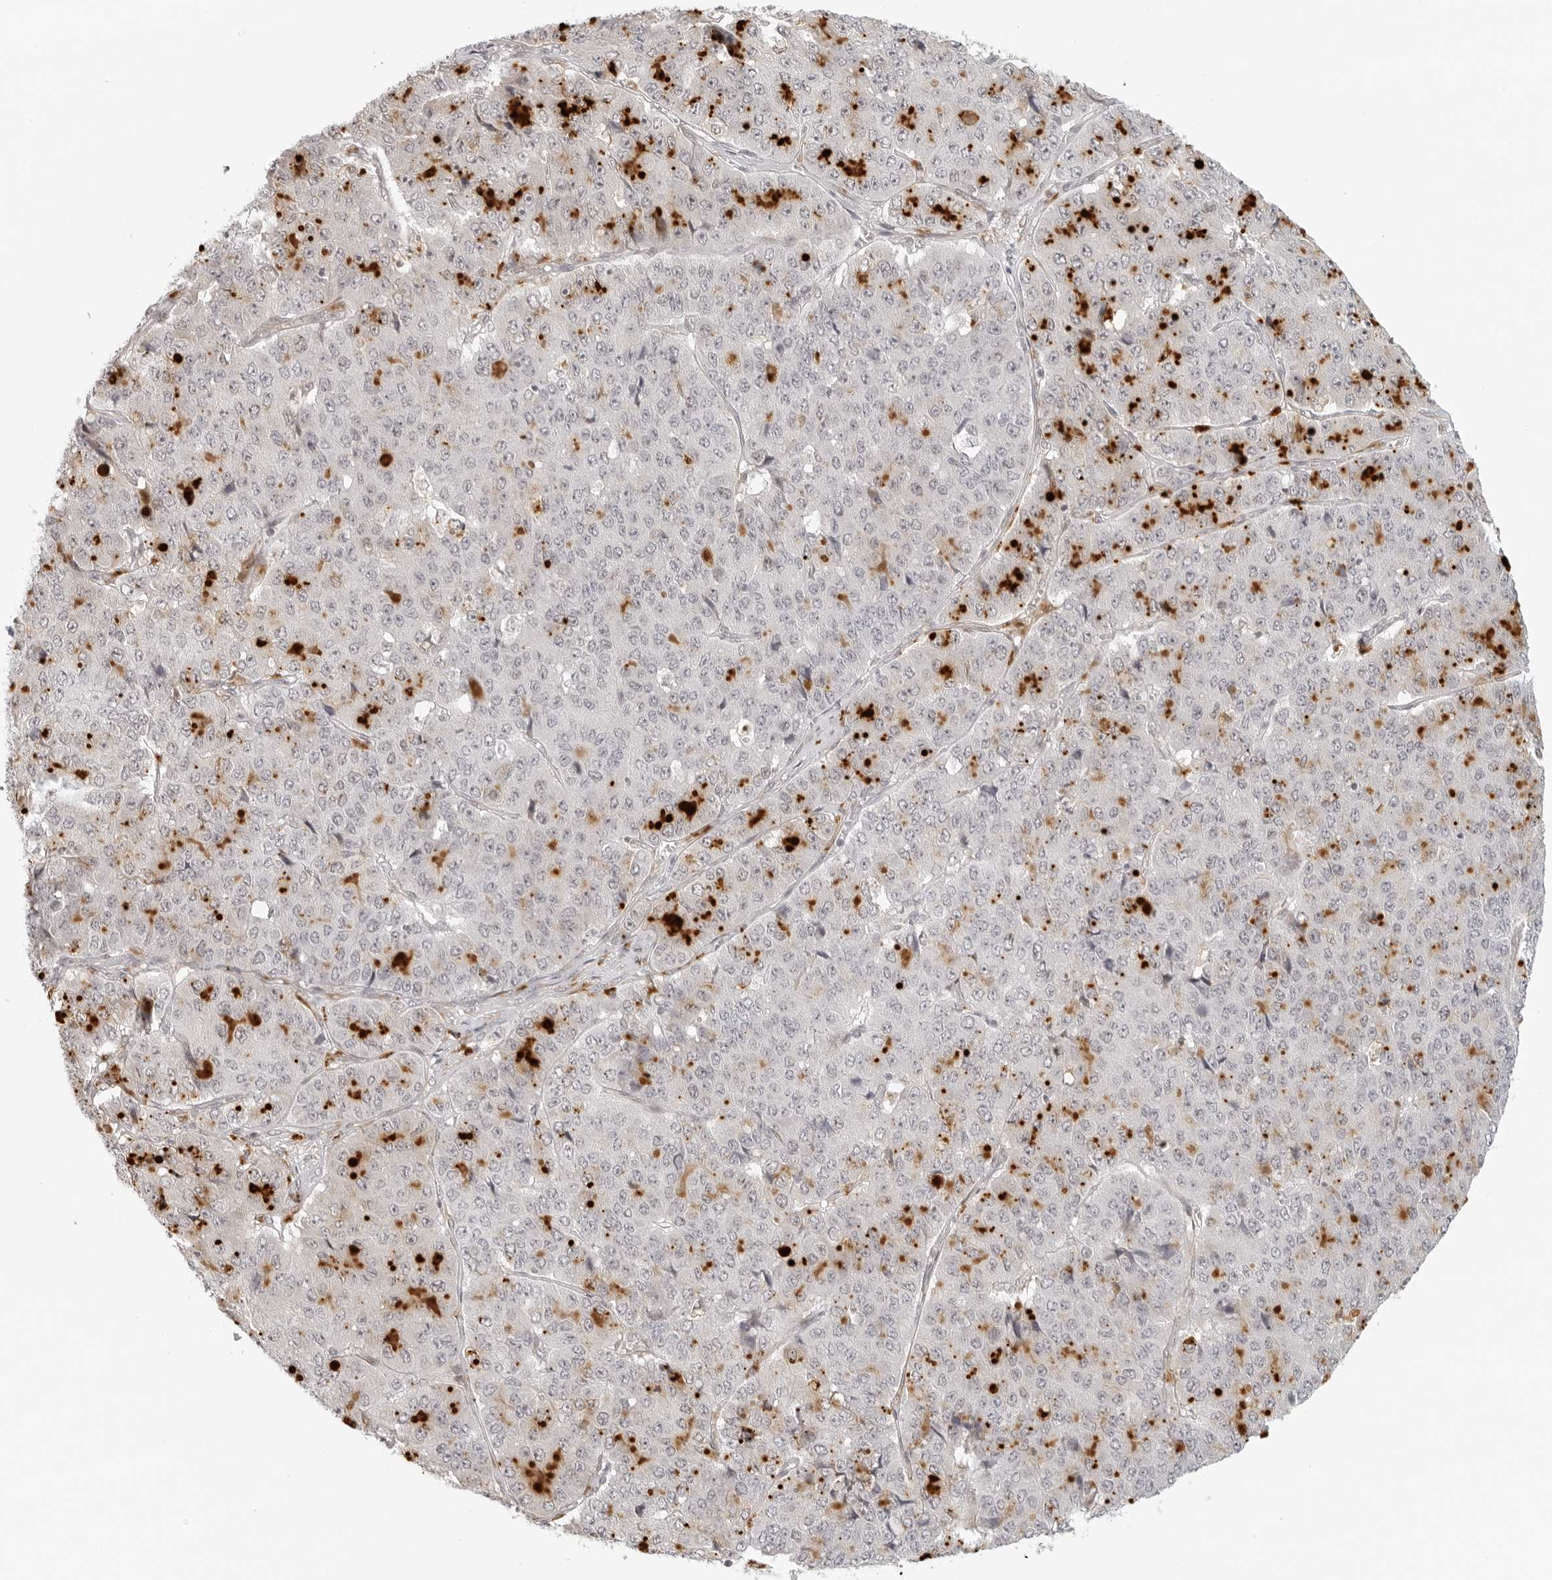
{"staining": {"intensity": "negative", "quantity": "none", "location": "none"}, "tissue": "pancreatic cancer", "cell_type": "Tumor cells", "image_type": "cancer", "snomed": [{"axis": "morphology", "description": "Adenocarcinoma, NOS"}, {"axis": "topography", "description": "Pancreas"}], "caption": "IHC of human pancreatic cancer reveals no expression in tumor cells.", "gene": "ZNF678", "patient": {"sex": "male", "age": 50}}